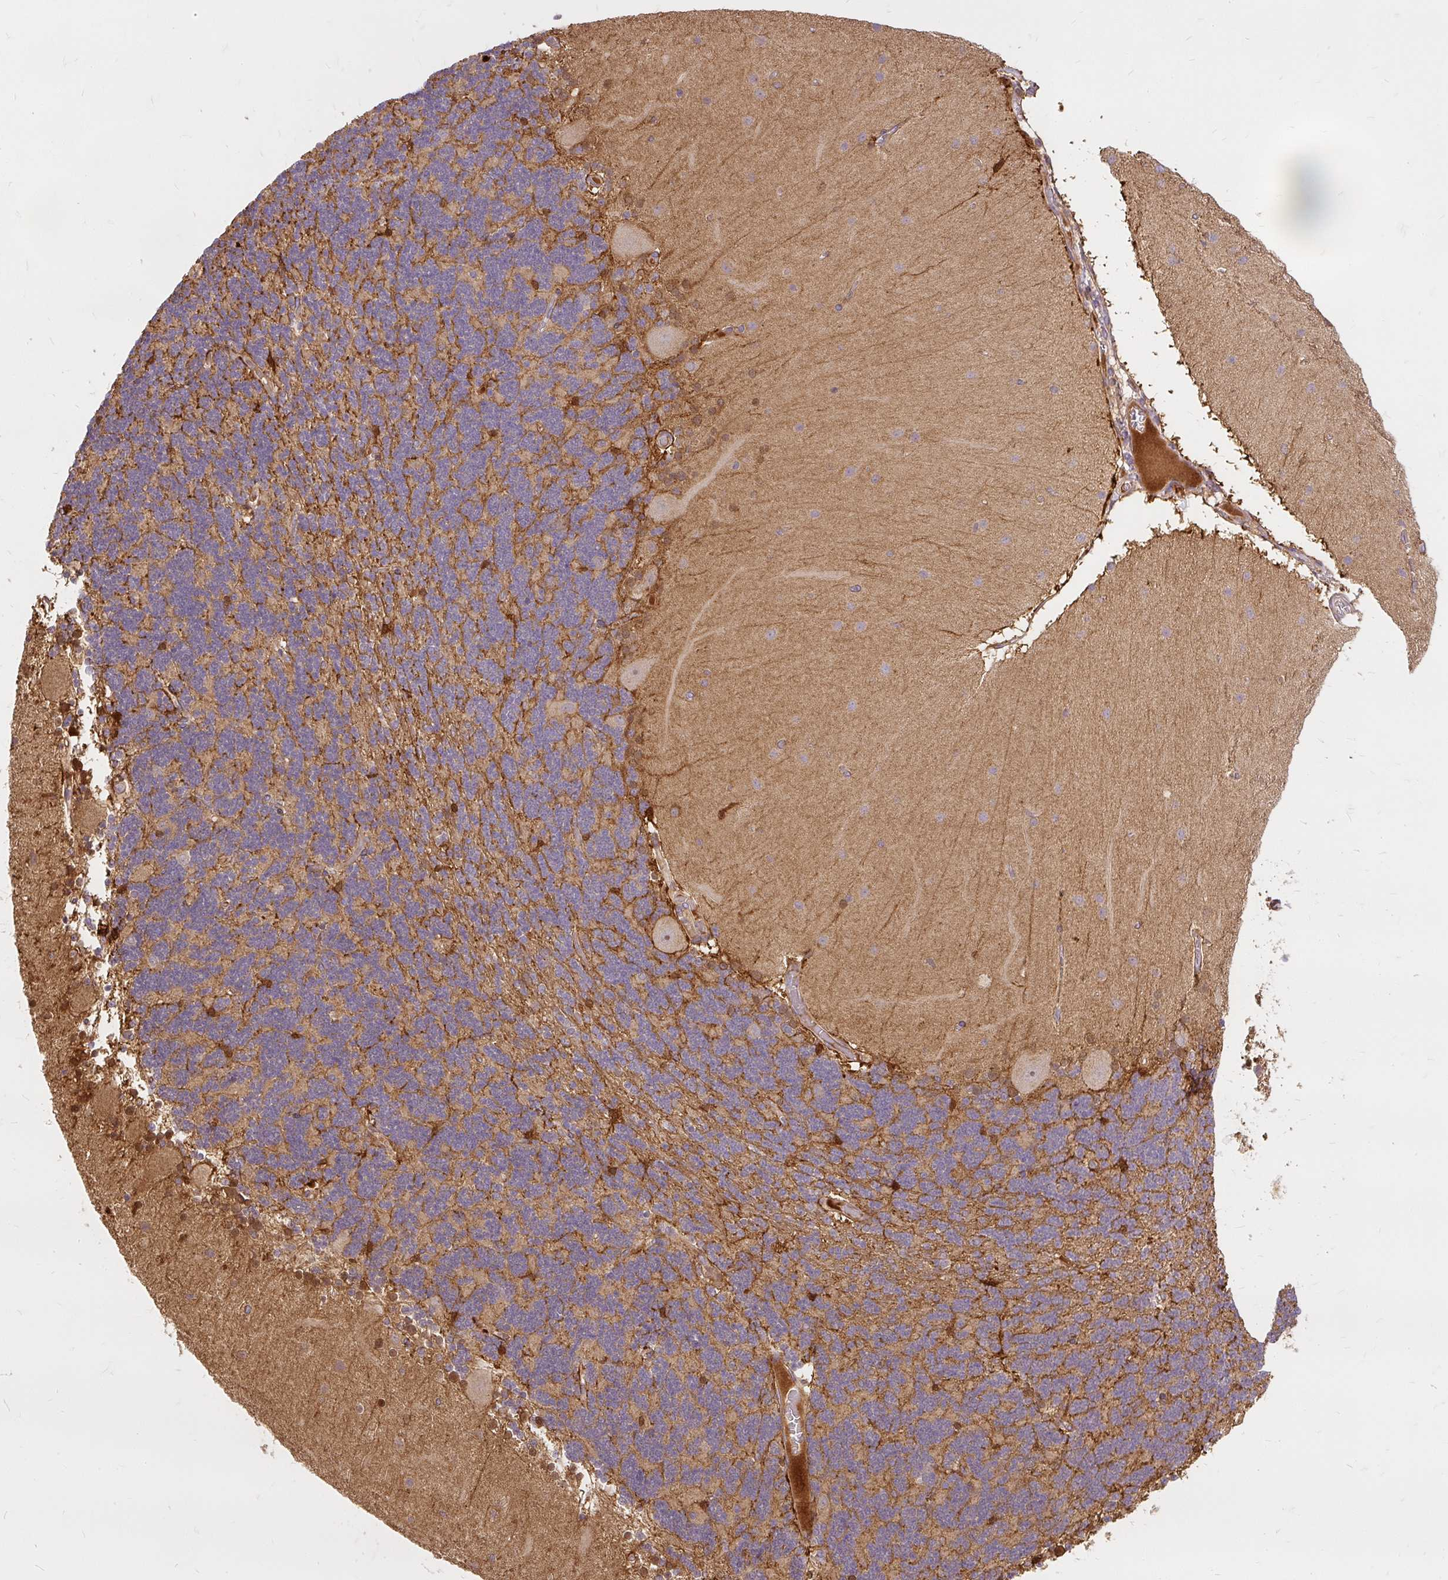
{"staining": {"intensity": "moderate", "quantity": ">75%", "location": "cytoplasmic/membranous"}, "tissue": "cerebellum", "cell_type": "Cells in granular layer", "image_type": "normal", "snomed": [{"axis": "morphology", "description": "Normal tissue, NOS"}, {"axis": "topography", "description": "Cerebellum"}], "caption": "Brown immunohistochemical staining in unremarkable cerebellum displays moderate cytoplasmic/membranous staining in about >75% of cells in granular layer.", "gene": "AP5S1", "patient": {"sex": "female", "age": 54}}